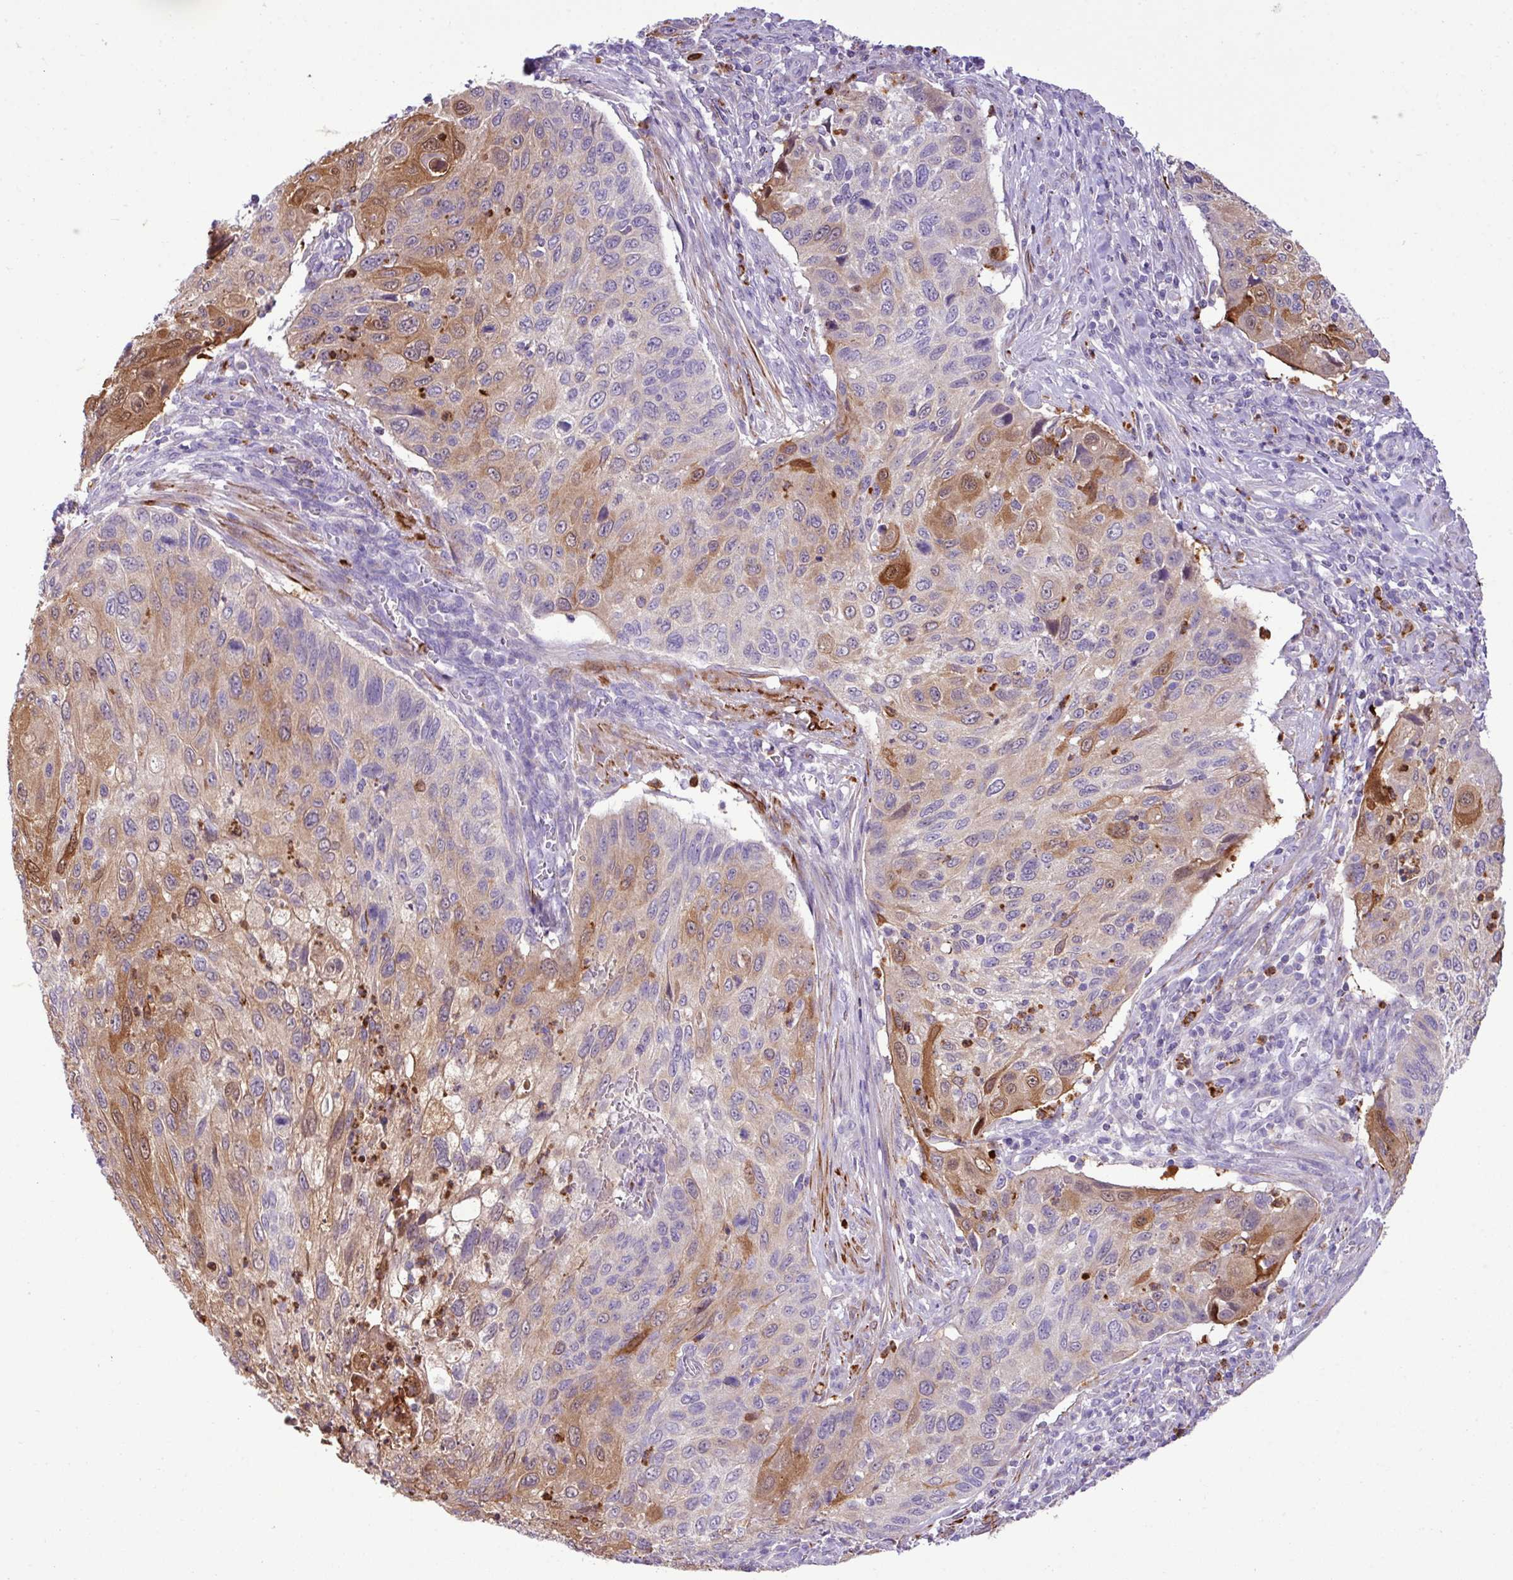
{"staining": {"intensity": "moderate", "quantity": "25%-75%", "location": "cytoplasmic/membranous"}, "tissue": "cervical cancer", "cell_type": "Tumor cells", "image_type": "cancer", "snomed": [{"axis": "morphology", "description": "Squamous cell carcinoma, NOS"}, {"axis": "topography", "description": "Cervix"}], "caption": "Protein staining demonstrates moderate cytoplasmic/membranous positivity in approximately 25%-75% of tumor cells in cervical cancer (squamous cell carcinoma).", "gene": "ZSCAN5A", "patient": {"sex": "female", "age": 70}}